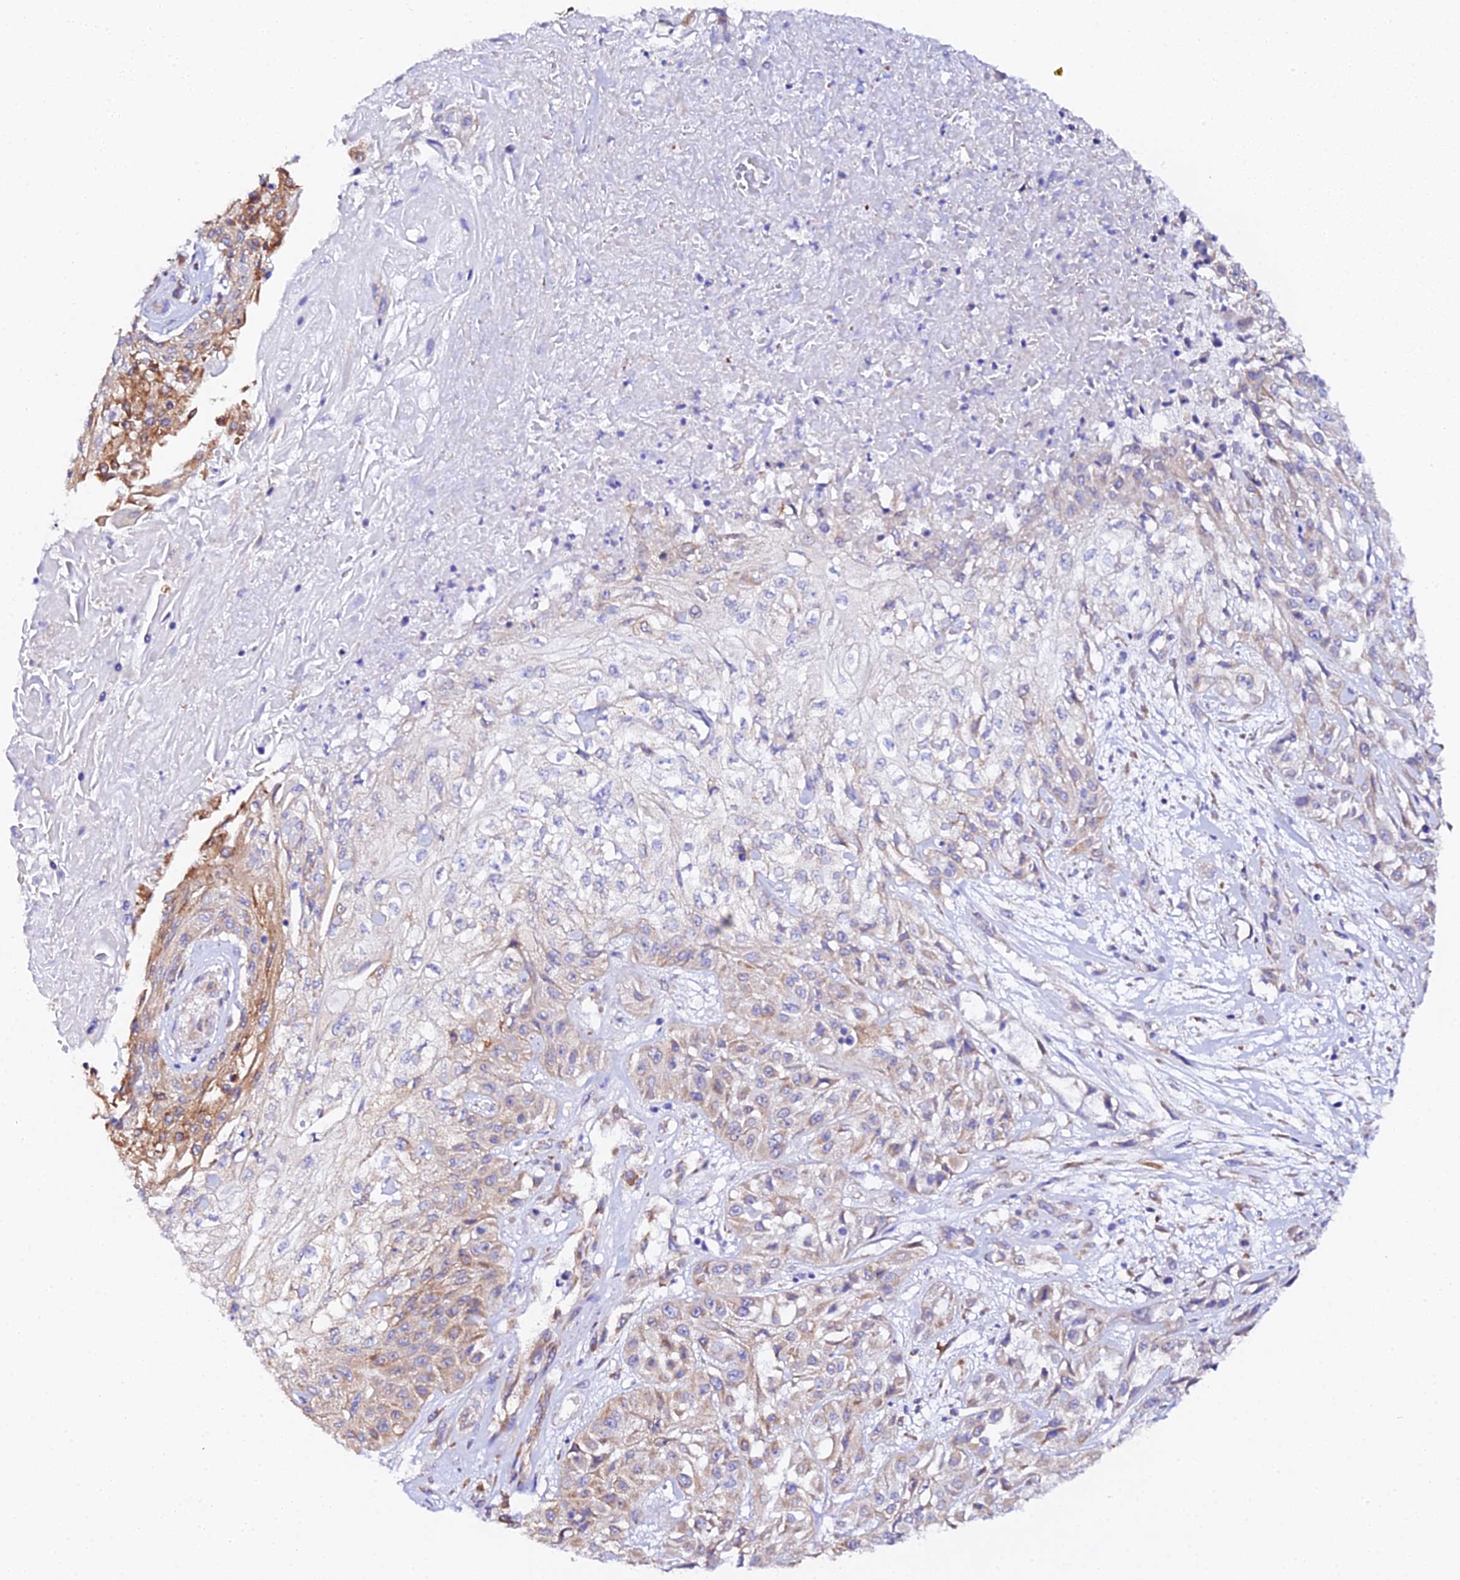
{"staining": {"intensity": "weak", "quantity": "25%-75%", "location": "cytoplasmic/membranous"}, "tissue": "skin cancer", "cell_type": "Tumor cells", "image_type": "cancer", "snomed": [{"axis": "morphology", "description": "Squamous cell carcinoma, NOS"}, {"axis": "morphology", "description": "Squamous cell carcinoma, metastatic, NOS"}, {"axis": "topography", "description": "Skin"}, {"axis": "topography", "description": "Lymph node"}], "caption": "About 25%-75% of tumor cells in human skin metastatic squamous cell carcinoma demonstrate weak cytoplasmic/membranous protein expression as visualized by brown immunohistochemical staining.", "gene": "CFAP45", "patient": {"sex": "male", "age": 75}}